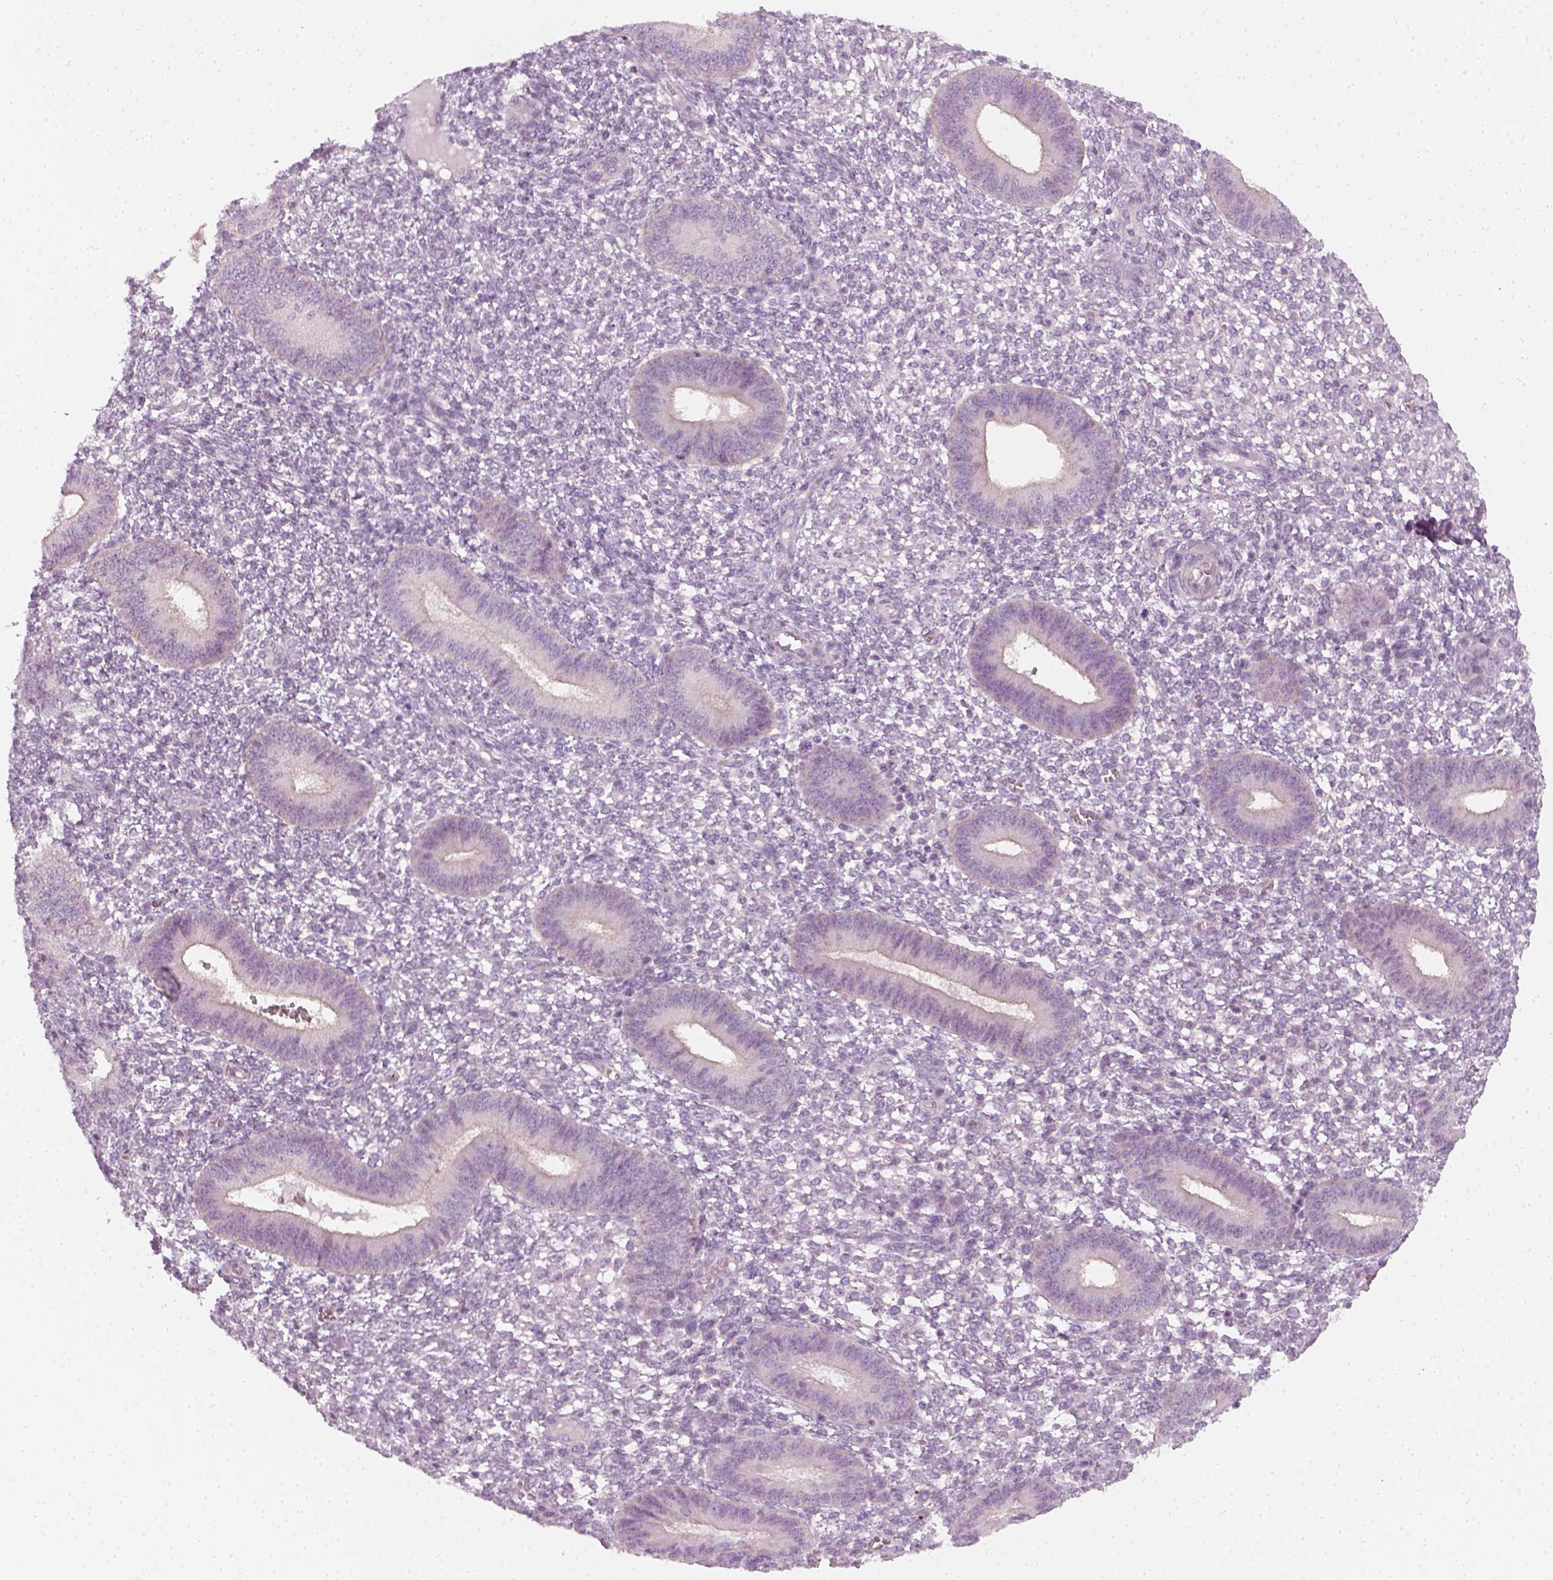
{"staining": {"intensity": "negative", "quantity": "none", "location": "none"}, "tissue": "endometrium", "cell_type": "Cells in endometrial stroma", "image_type": "normal", "snomed": [{"axis": "morphology", "description": "Normal tissue, NOS"}, {"axis": "topography", "description": "Endometrium"}], "caption": "IHC image of normal endometrium: endometrium stained with DAB demonstrates no significant protein staining in cells in endometrial stroma. Nuclei are stained in blue.", "gene": "PRAME", "patient": {"sex": "female", "age": 42}}